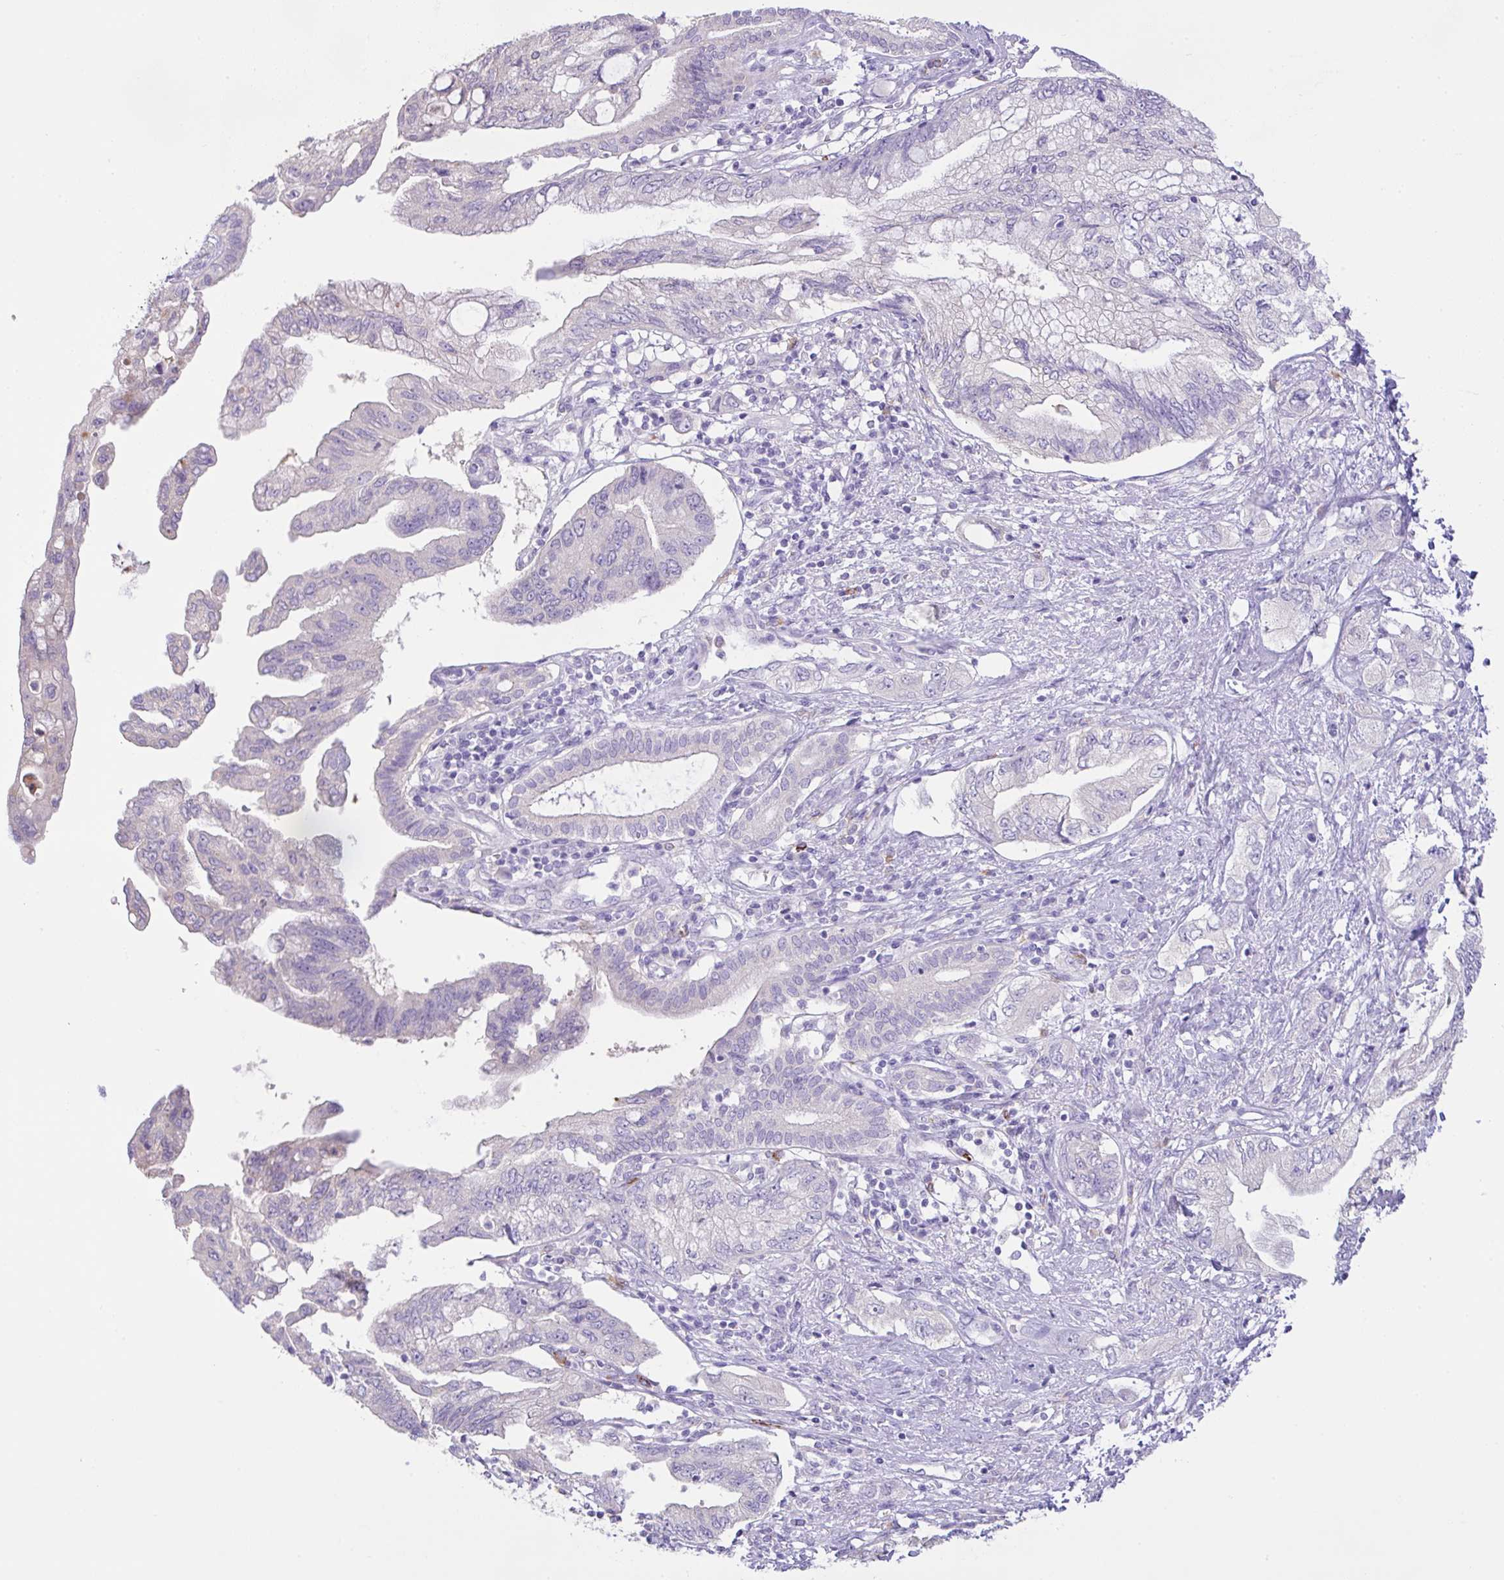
{"staining": {"intensity": "negative", "quantity": "none", "location": "none"}, "tissue": "pancreatic cancer", "cell_type": "Tumor cells", "image_type": "cancer", "snomed": [{"axis": "morphology", "description": "Adenocarcinoma, NOS"}, {"axis": "topography", "description": "Pancreas"}], "caption": "Micrograph shows no significant protein expression in tumor cells of pancreatic adenocarcinoma.", "gene": "CST11", "patient": {"sex": "female", "age": 73}}